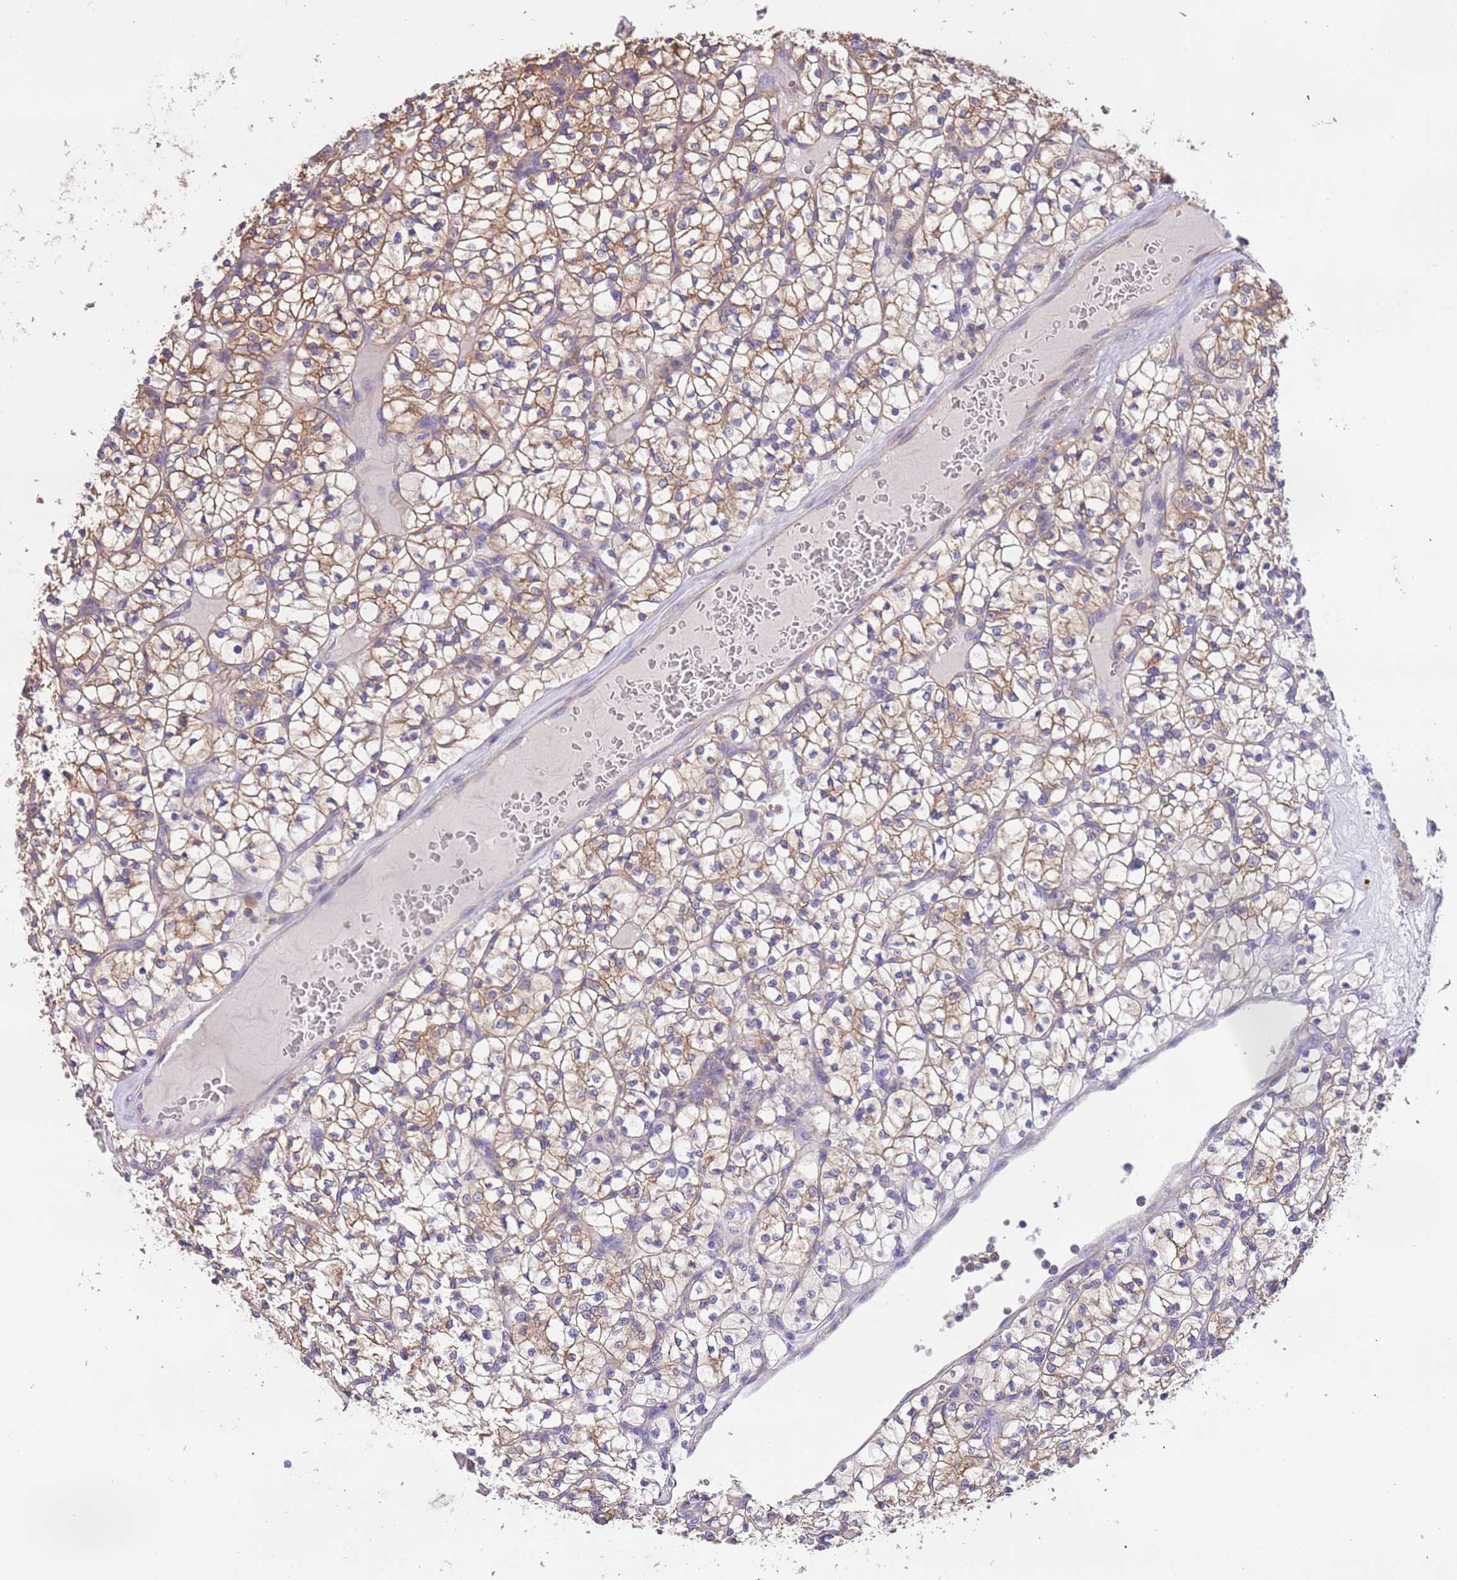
{"staining": {"intensity": "moderate", "quantity": ">75%", "location": "cytoplasmic/membranous"}, "tissue": "renal cancer", "cell_type": "Tumor cells", "image_type": "cancer", "snomed": [{"axis": "morphology", "description": "Adenocarcinoma, NOS"}, {"axis": "topography", "description": "Kidney"}], "caption": "Human adenocarcinoma (renal) stained for a protein (brown) shows moderate cytoplasmic/membranous positive expression in about >75% of tumor cells.", "gene": "NAALADL1", "patient": {"sex": "female", "age": 64}}